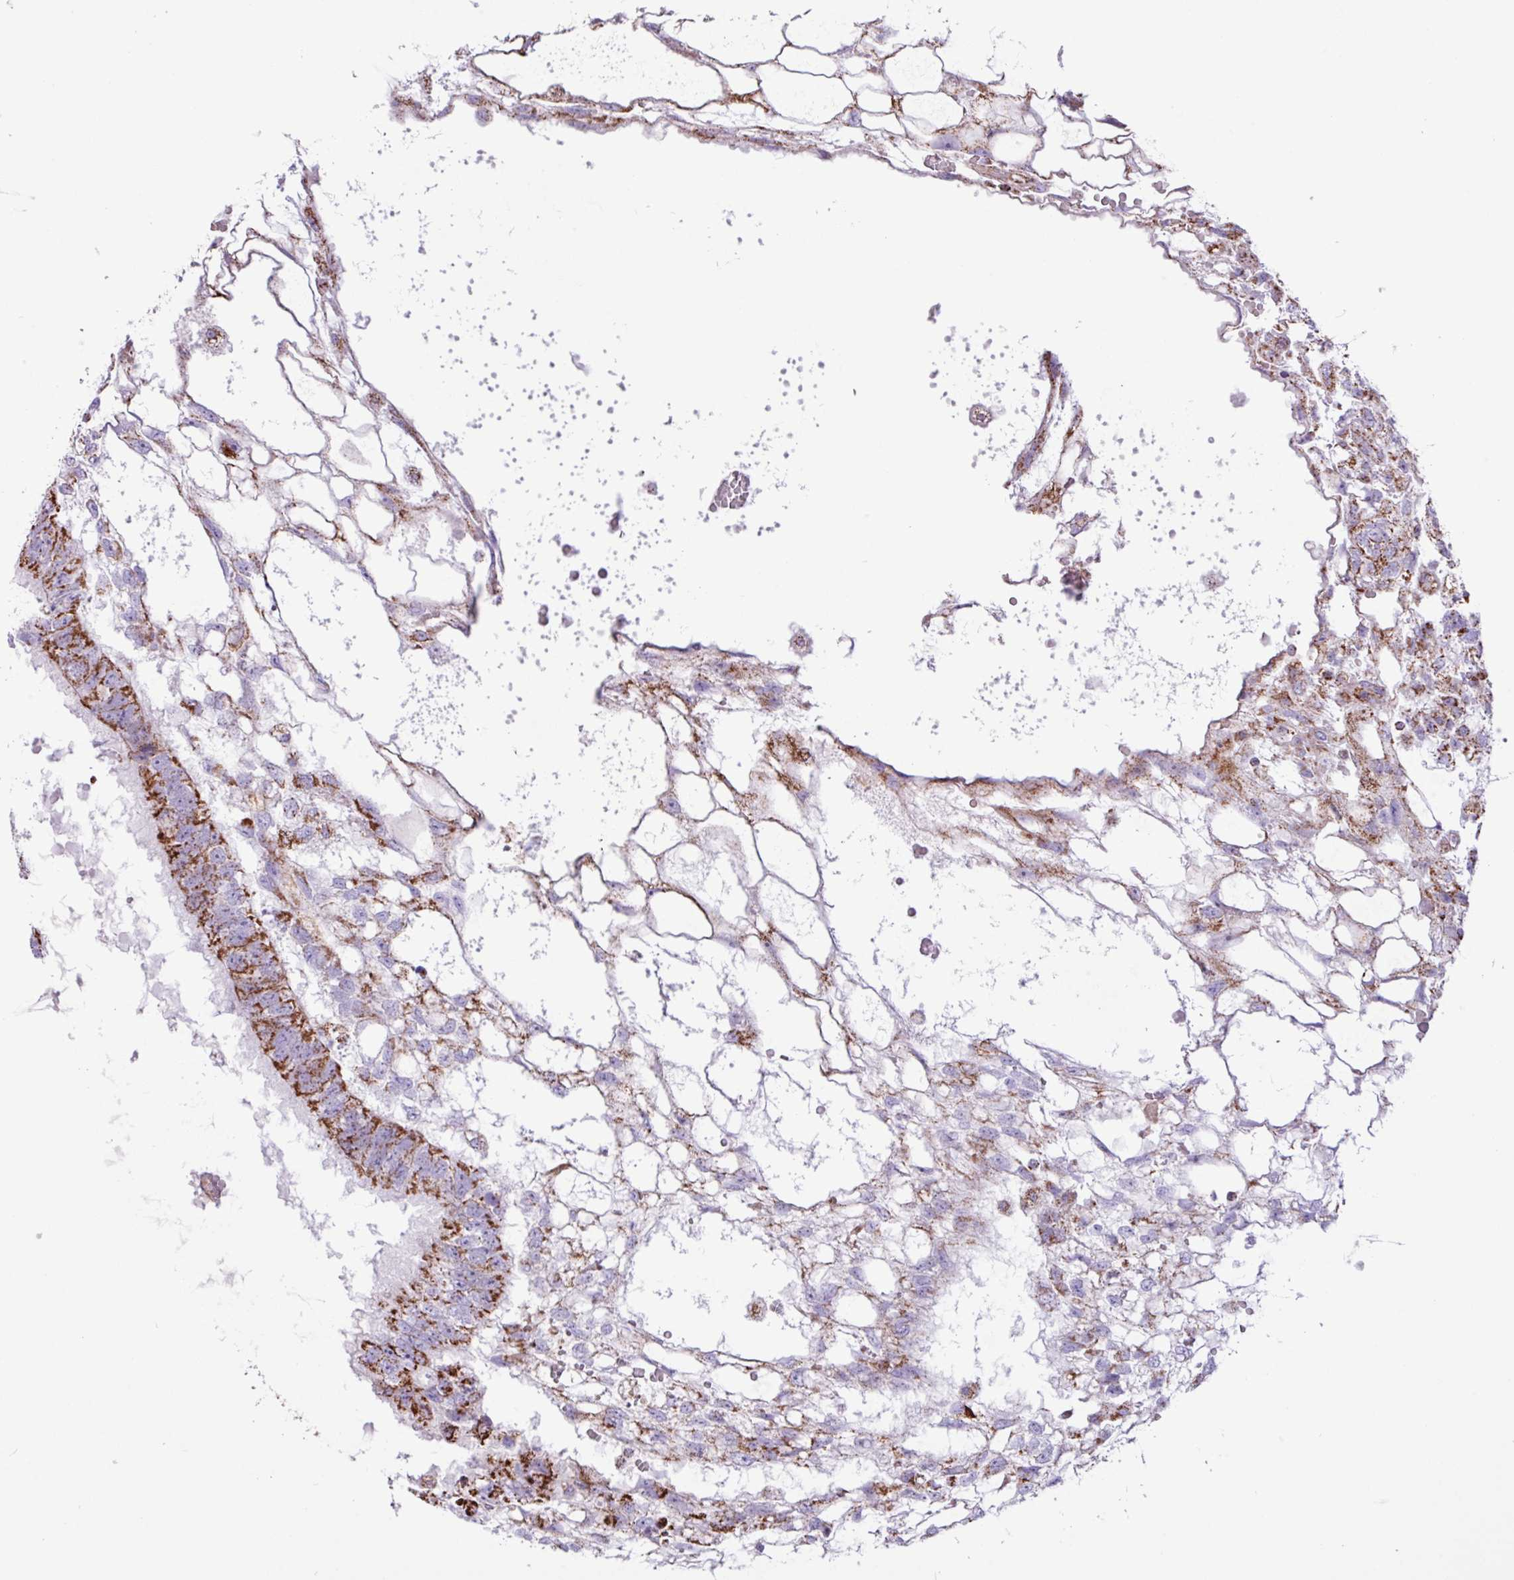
{"staining": {"intensity": "strong", "quantity": ">75%", "location": "cytoplasmic/membranous"}, "tissue": "testis cancer", "cell_type": "Tumor cells", "image_type": "cancer", "snomed": [{"axis": "morphology", "description": "Normal tissue, NOS"}, {"axis": "morphology", "description": "Carcinoma, Embryonal, NOS"}, {"axis": "topography", "description": "Testis"}], "caption": "Testis cancer (embryonal carcinoma) was stained to show a protein in brown. There is high levels of strong cytoplasmic/membranous positivity in approximately >75% of tumor cells. Ihc stains the protein of interest in brown and the nuclei are stained blue.", "gene": "RTL3", "patient": {"sex": "male", "age": 32}}